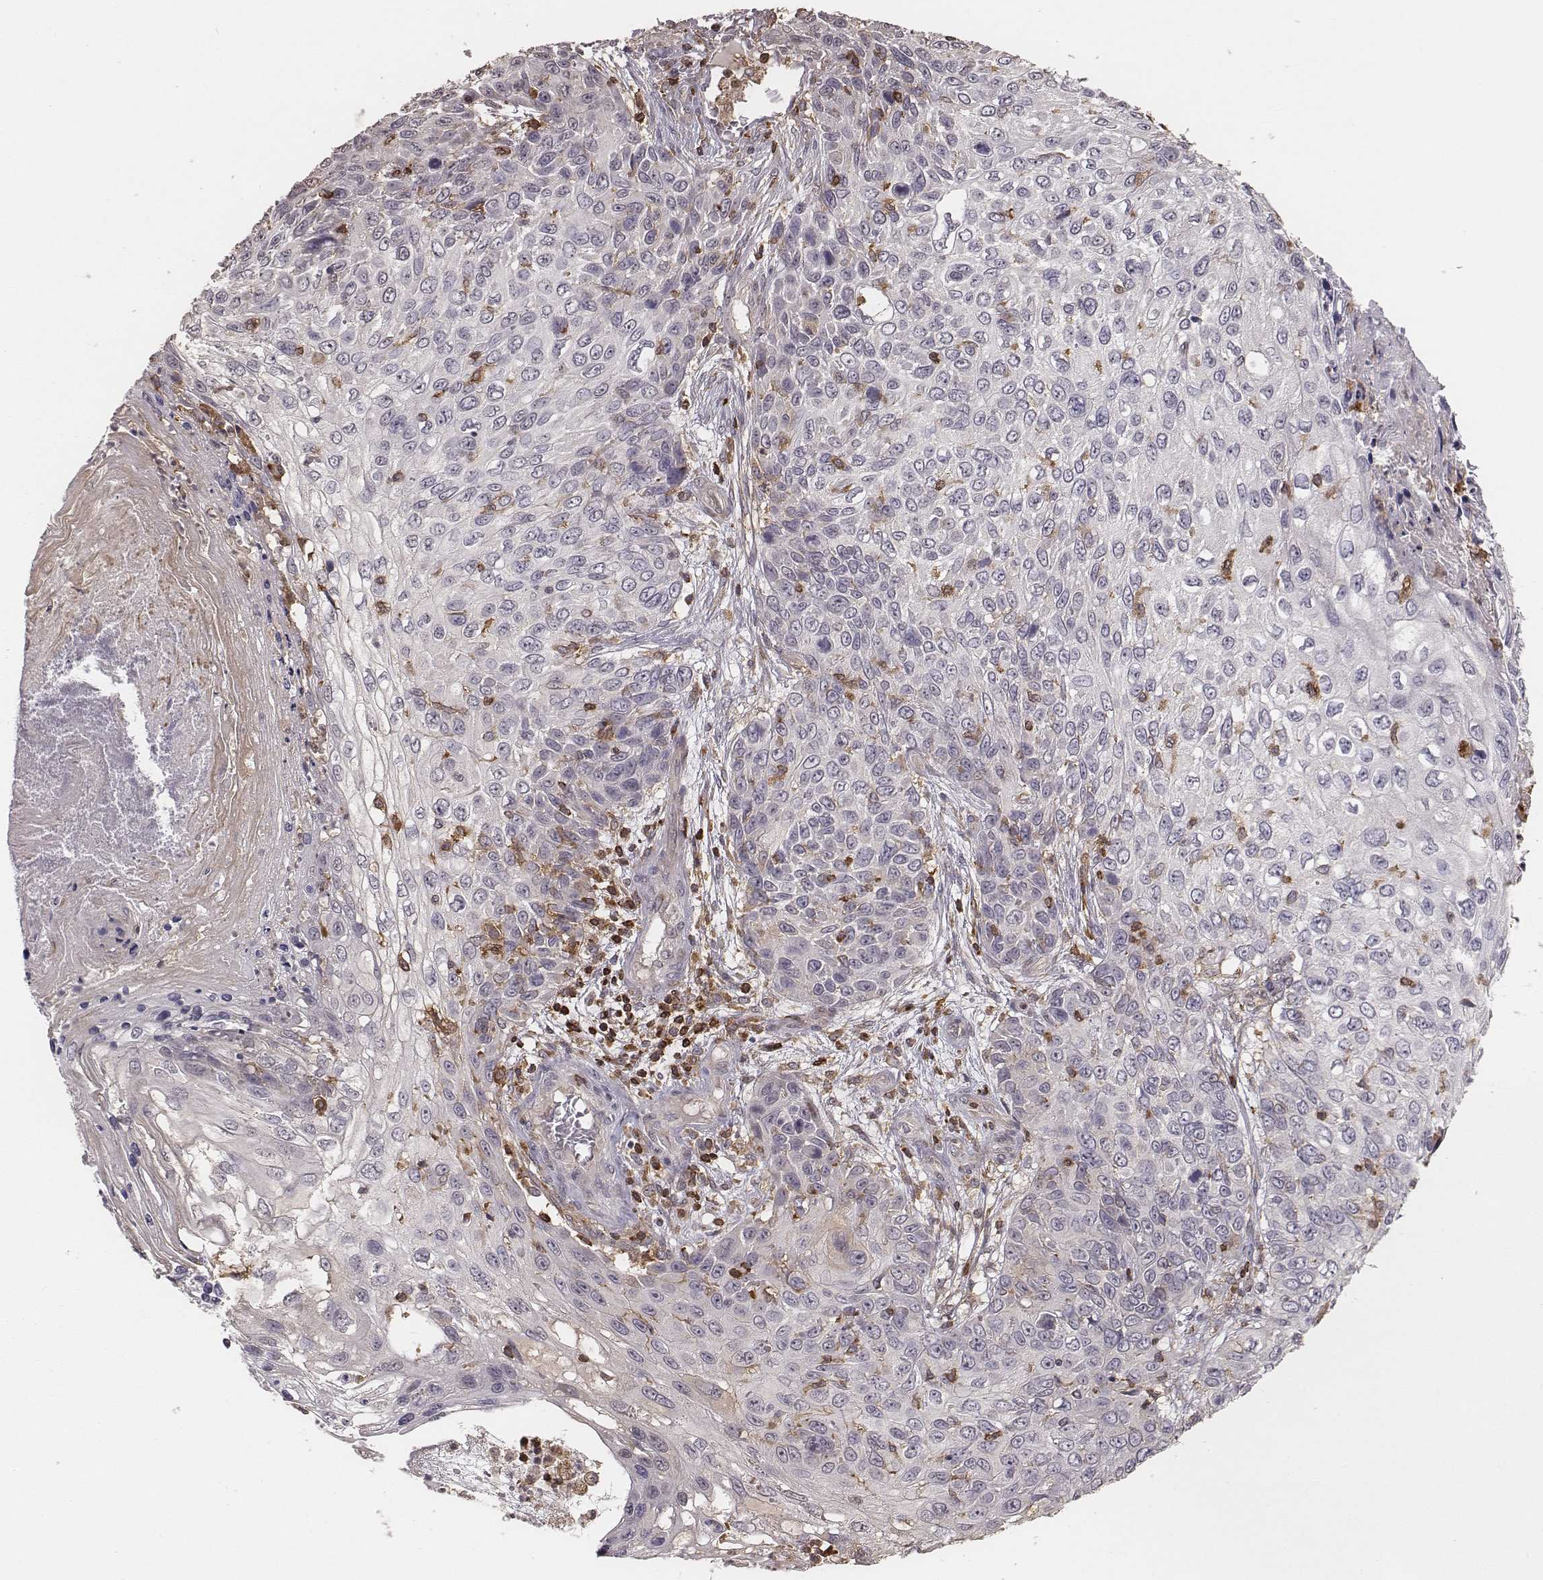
{"staining": {"intensity": "negative", "quantity": "none", "location": "none"}, "tissue": "skin cancer", "cell_type": "Tumor cells", "image_type": "cancer", "snomed": [{"axis": "morphology", "description": "Squamous cell carcinoma, NOS"}, {"axis": "topography", "description": "Skin"}], "caption": "Tumor cells are negative for brown protein staining in squamous cell carcinoma (skin). (DAB (3,3'-diaminobenzidine) IHC with hematoxylin counter stain).", "gene": "PILRA", "patient": {"sex": "male", "age": 92}}